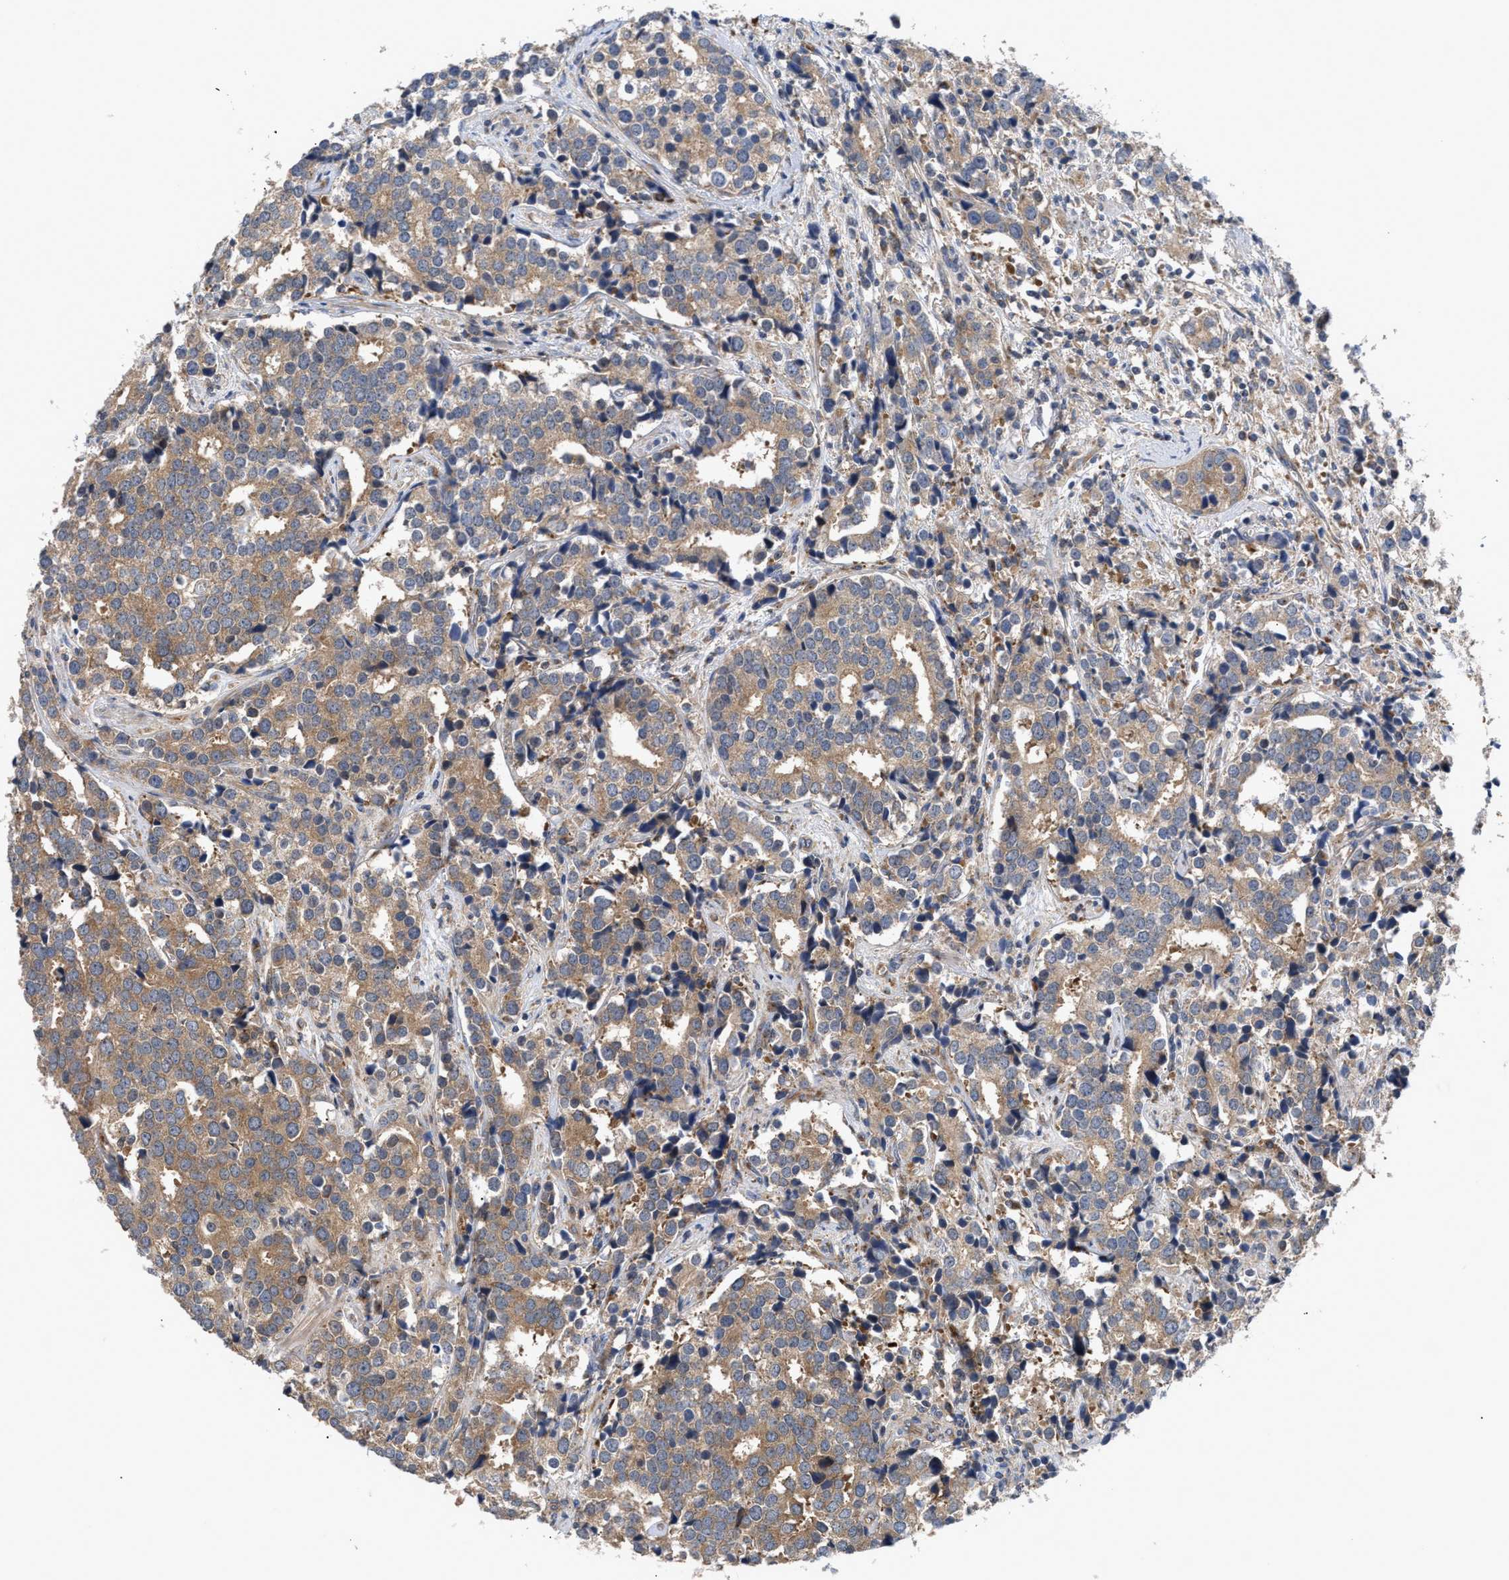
{"staining": {"intensity": "moderate", "quantity": ">75%", "location": "cytoplasmic/membranous"}, "tissue": "prostate cancer", "cell_type": "Tumor cells", "image_type": "cancer", "snomed": [{"axis": "morphology", "description": "Adenocarcinoma, High grade"}, {"axis": "topography", "description": "Prostate"}], "caption": "DAB immunohistochemical staining of adenocarcinoma (high-grade) (prostate) demonstrates moderate cytoplasmic/membranous protein staining in approximately >75% of tumor cells. The staining was performed using DAB (3,3'-diaminobenzidine), with brown indicating positive protein expression. Nuclei are stained blue with hematoxylin.", "gene": "LAPTM4B", "patient": {"sex": "male", "age": 71}}